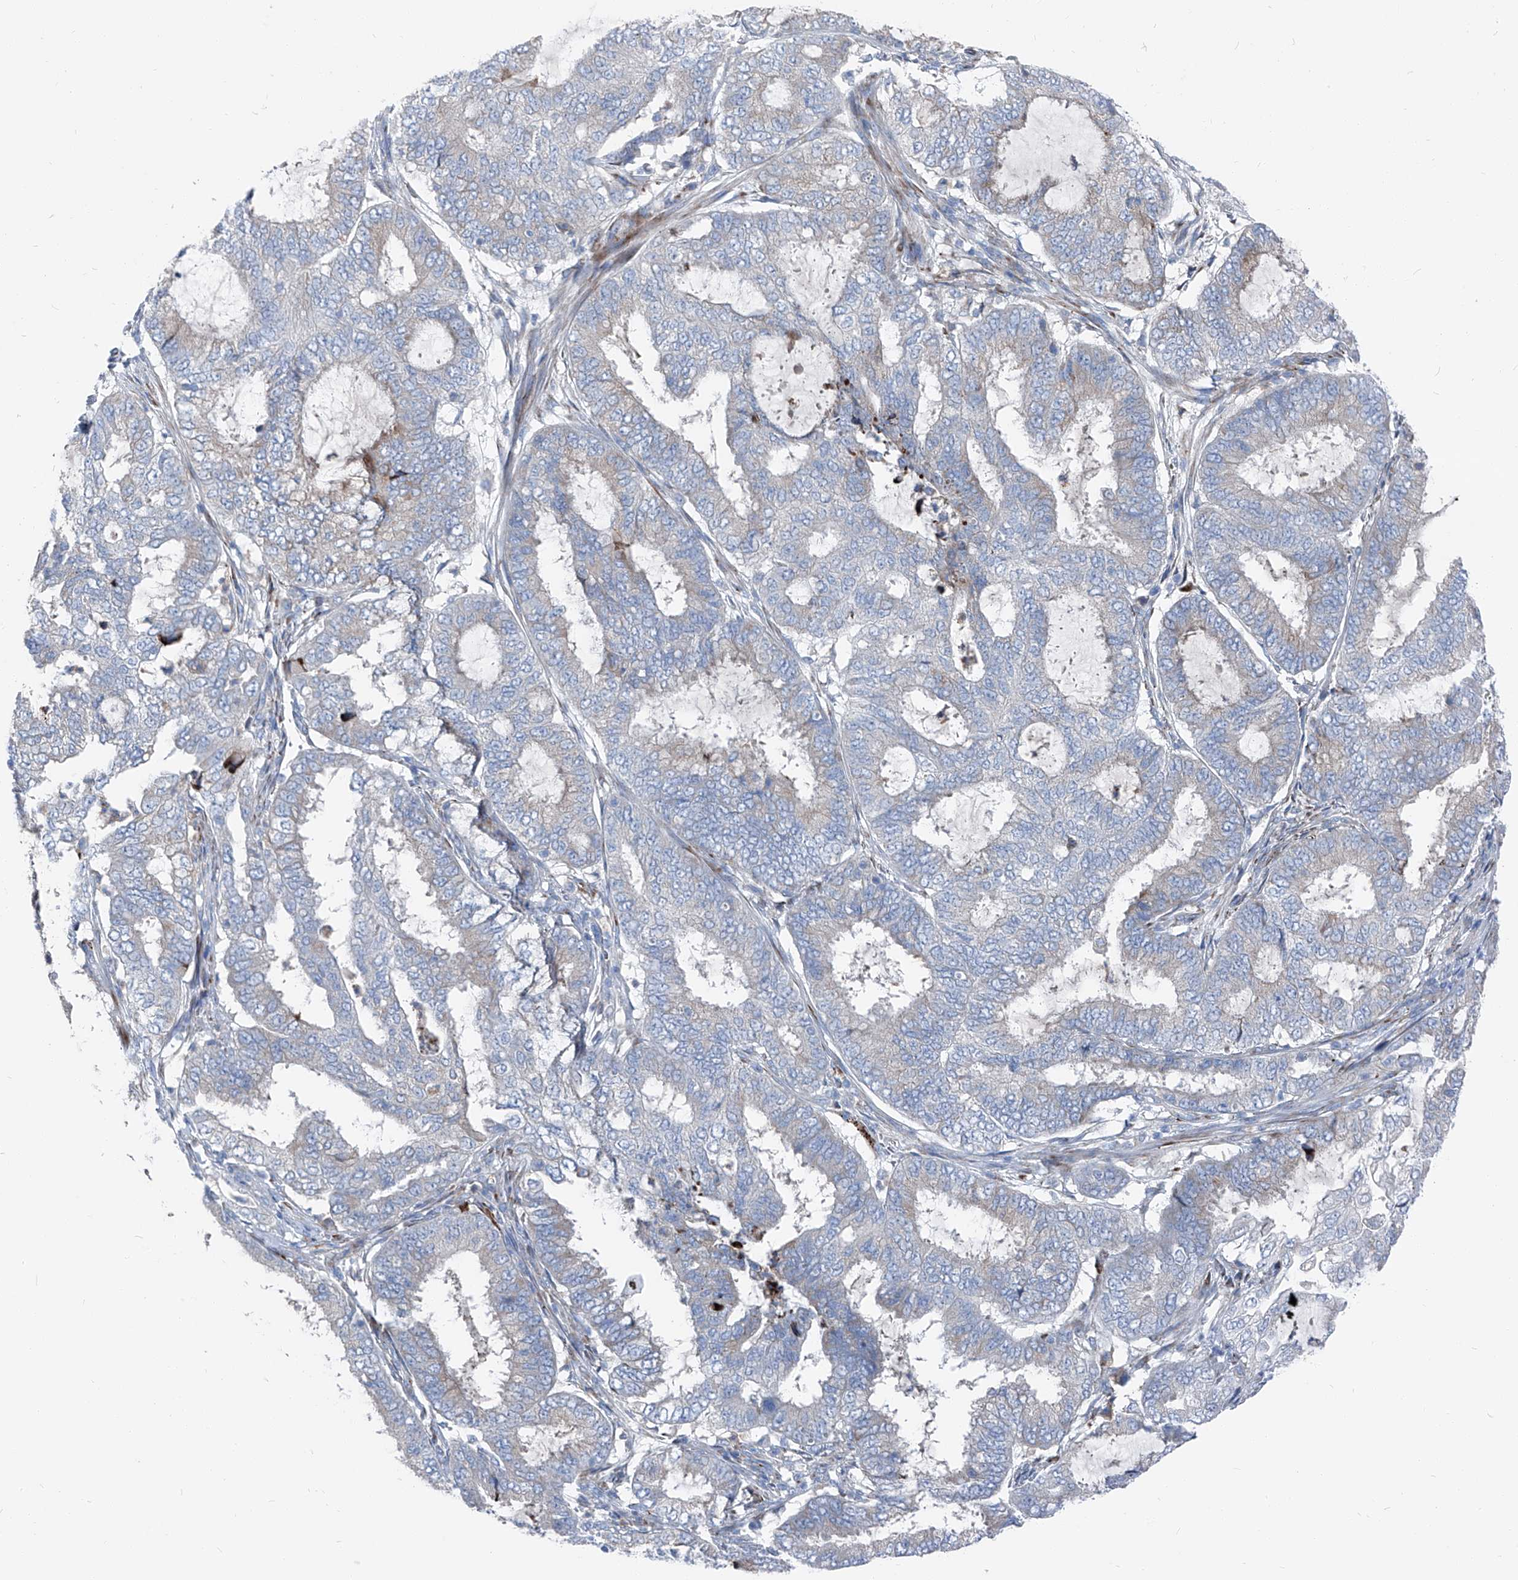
{"staining": {"intensity": "negative", "quantity": "none", "location": "none"}, "tissue": "endometrial cancer", "cell_type": "Tumor cells", "image_type": "cancer", "snomed": [{"axis": "morphology", "description": "Adenocarcinoma, NOS"}, {"axis": "topography", "description": "Endometrium"}], "caption": "Tumor cells are negative for protein expression in human endometrial adenocarcinoma.", "gene": "IFI27", "patient": {"sex": "female", "age": 51}}